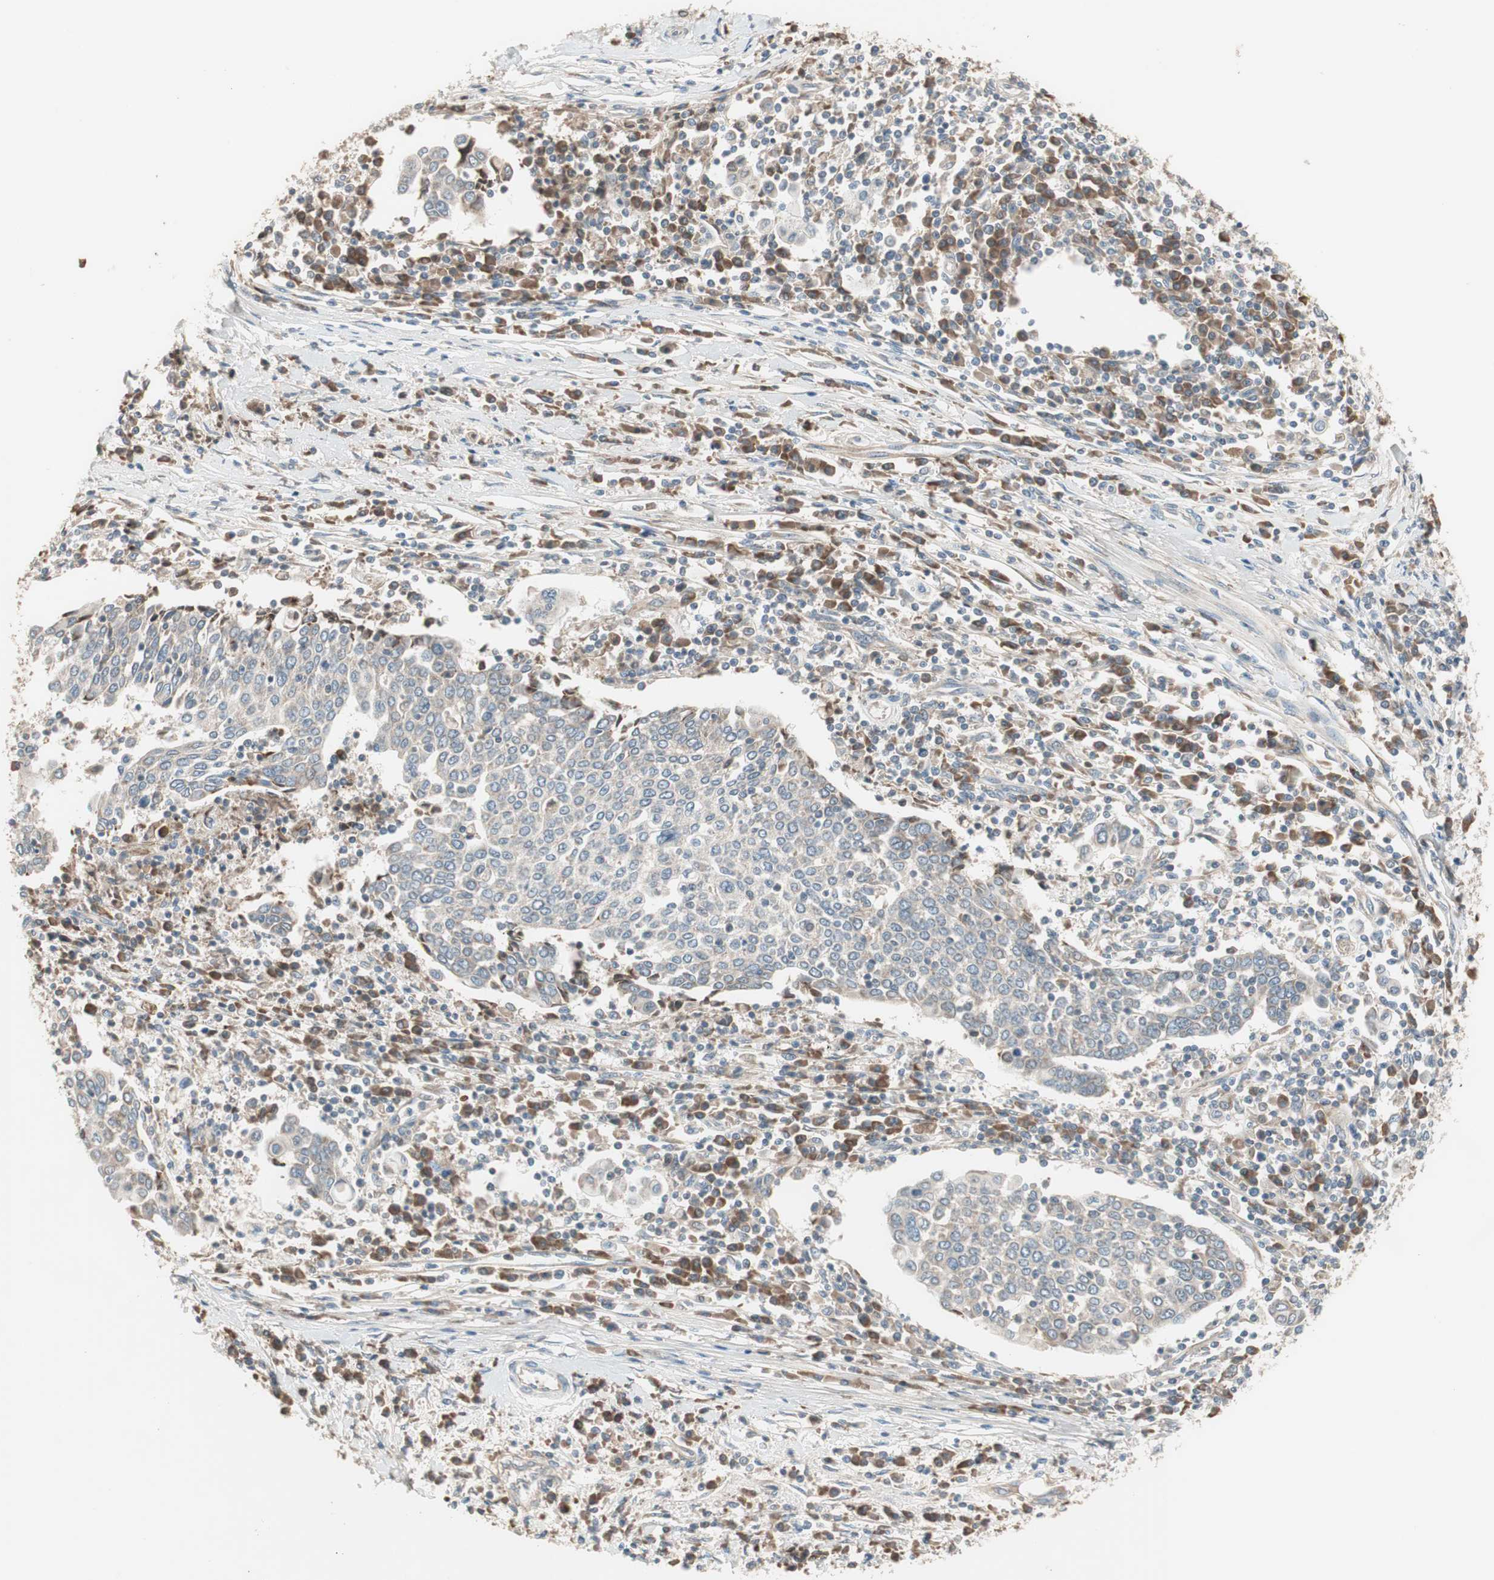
{"staining": {"intensity": "weak", "quantity": ">75%", "location": "cytoplasmic/membranous"}, "tissue": "cervical cancer", "cell_type": "Tumor cells", "image_type": "cancer", "snomed": [{"axis": "morphology", "description": "Squamous cell carcinoma, NOS"}, {"axis": "topography", "description": "Cervix"}], "caption": "DAB (3,3'-diaminobenzidine) immunohistochemical staining of cervical cancer displays weak cytoplasmic/membranous protein expression in approximately >75% of tumor cells. The staining is performed using DAB brown chromogen to label protein expression. The nuclei are counter-stained blue using hematoxylin.", "gene": "RPL23", "patient": {"sex": "female", "age": 40}}